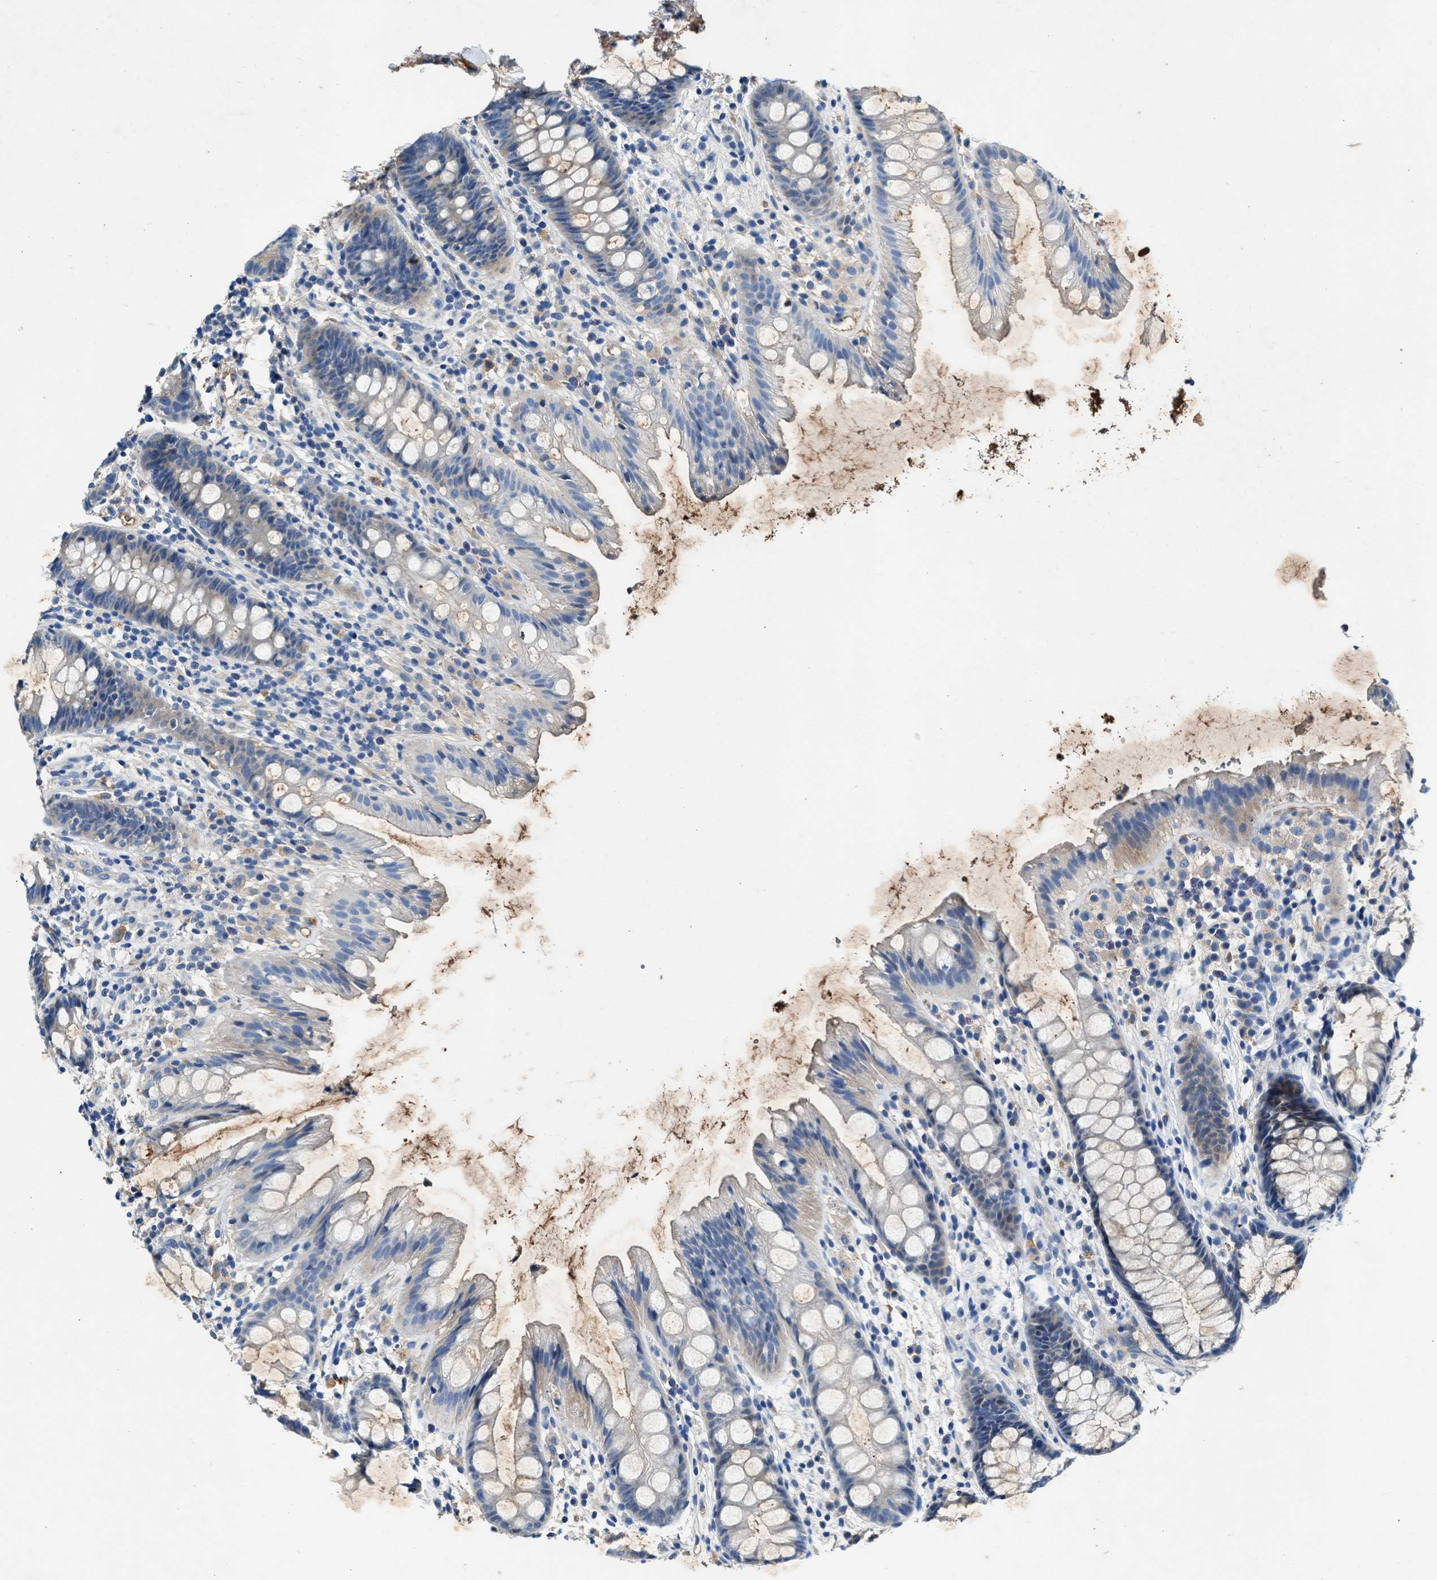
{"staining": {"intensity": "negative", "quantity": "none", "location": "none"}, "tissue": "rectum", "cell_type": "Glandular cells", "image_type": "normal", "snomed": [{"axis": "morphology", "description": "Normal tissue, NOS"}, {"axis": "topography", "description": "Rectum"}], "caption": "Glandular cells show no significant protein staining in unremarkable rectum. (DAB immunohistochemistry (IHC), high magnification).", "gene": "RWDD2B", "patient": {"sex": "female", "age": 65}}